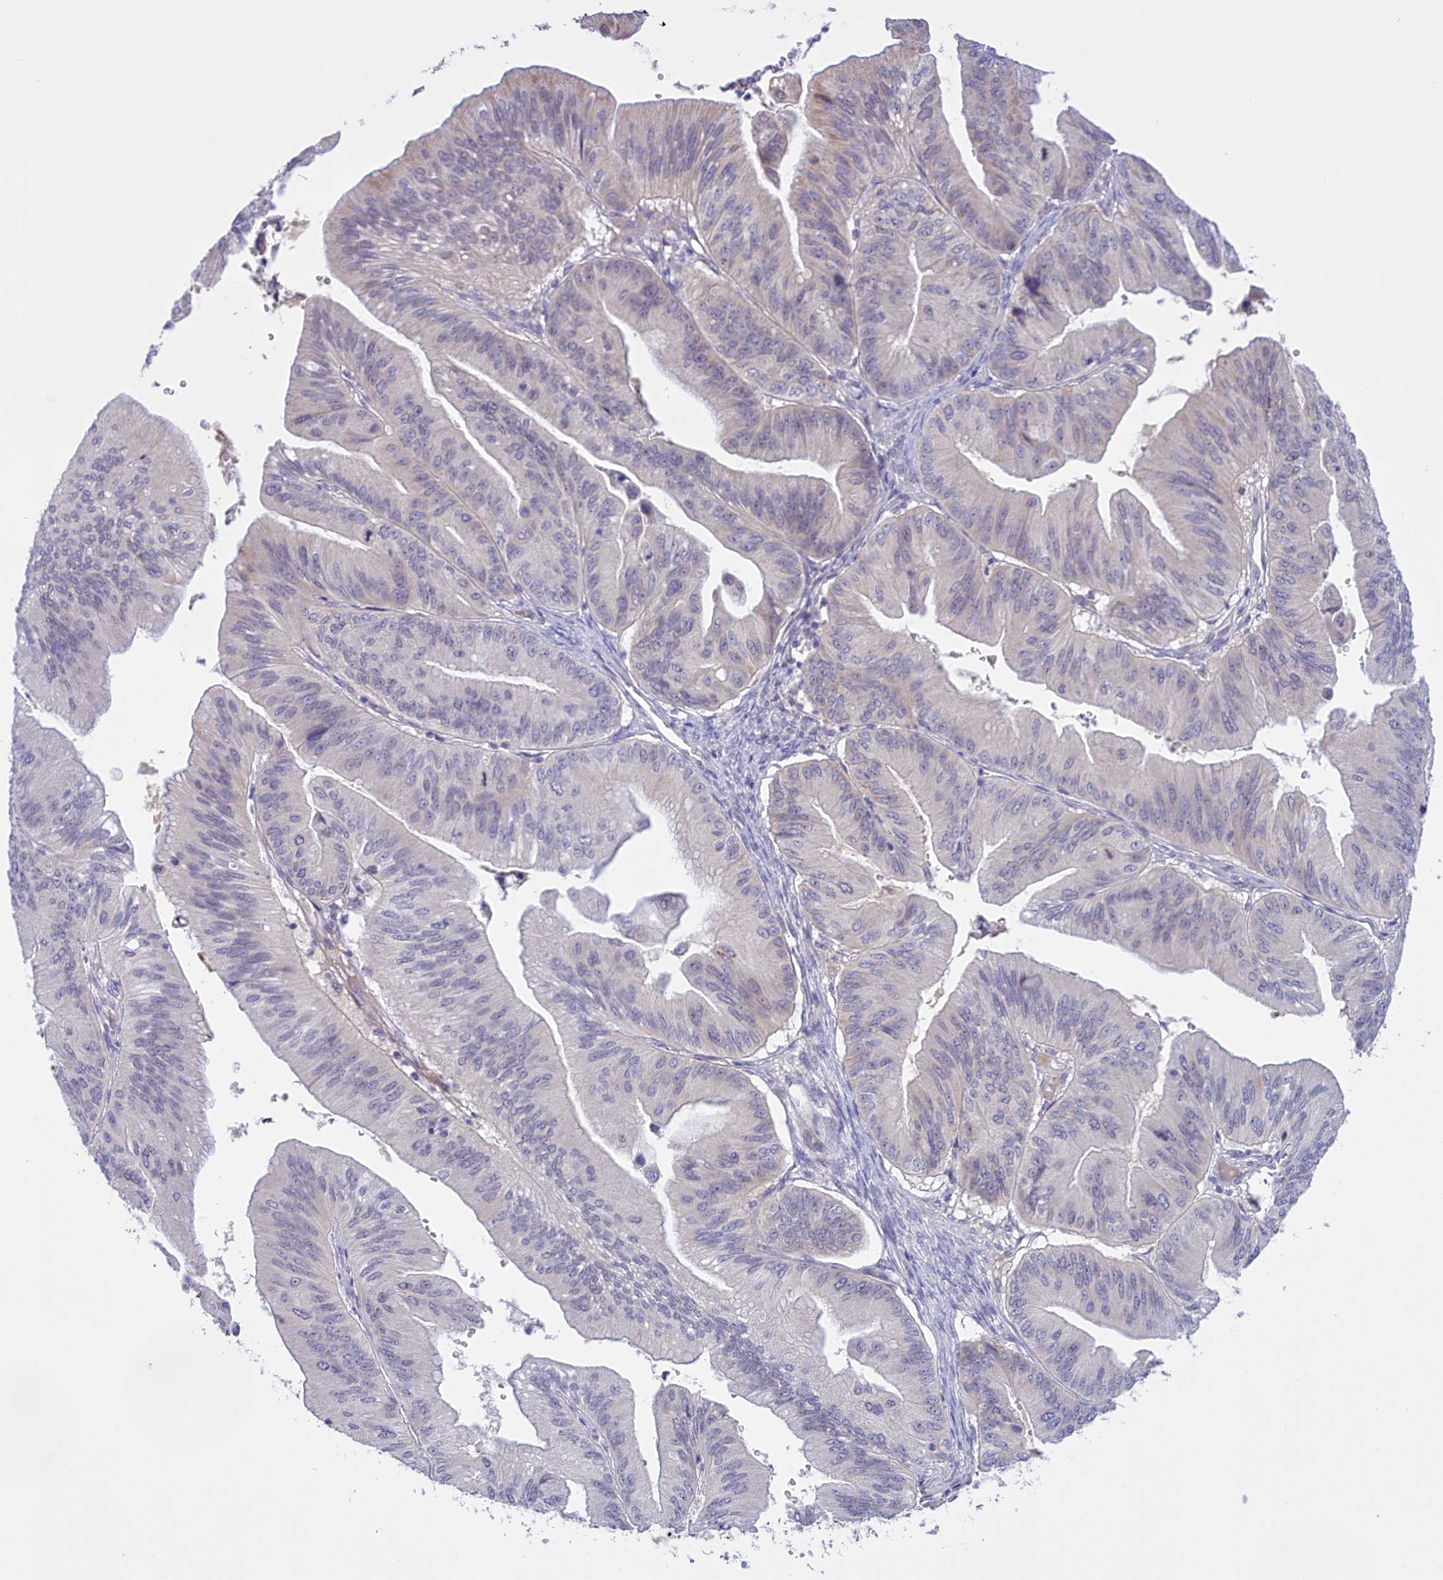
{"staining": {"intensity": "negative", "quantity": "none", "location": "none"}, "tissue": "ovarian cancer", "cell_type": "Tumor cells", "image_type": "cancer", "snomed": [{"axis": "morphology", "description": "Cystadenocarcinoma, mucinous, NOS"}, {"axis": "topography", "description": "Ovary"}], "caption": "Tumor cells are negative for protein expression in human ovarian cancer (mucinous cystadenocarcinoma). (DAB (3,3'-diaminobenzidine) immunohistochemistry, high magnification).", "gene": "FAM149B1", "patient": {"sex": "female", "age": 61}}